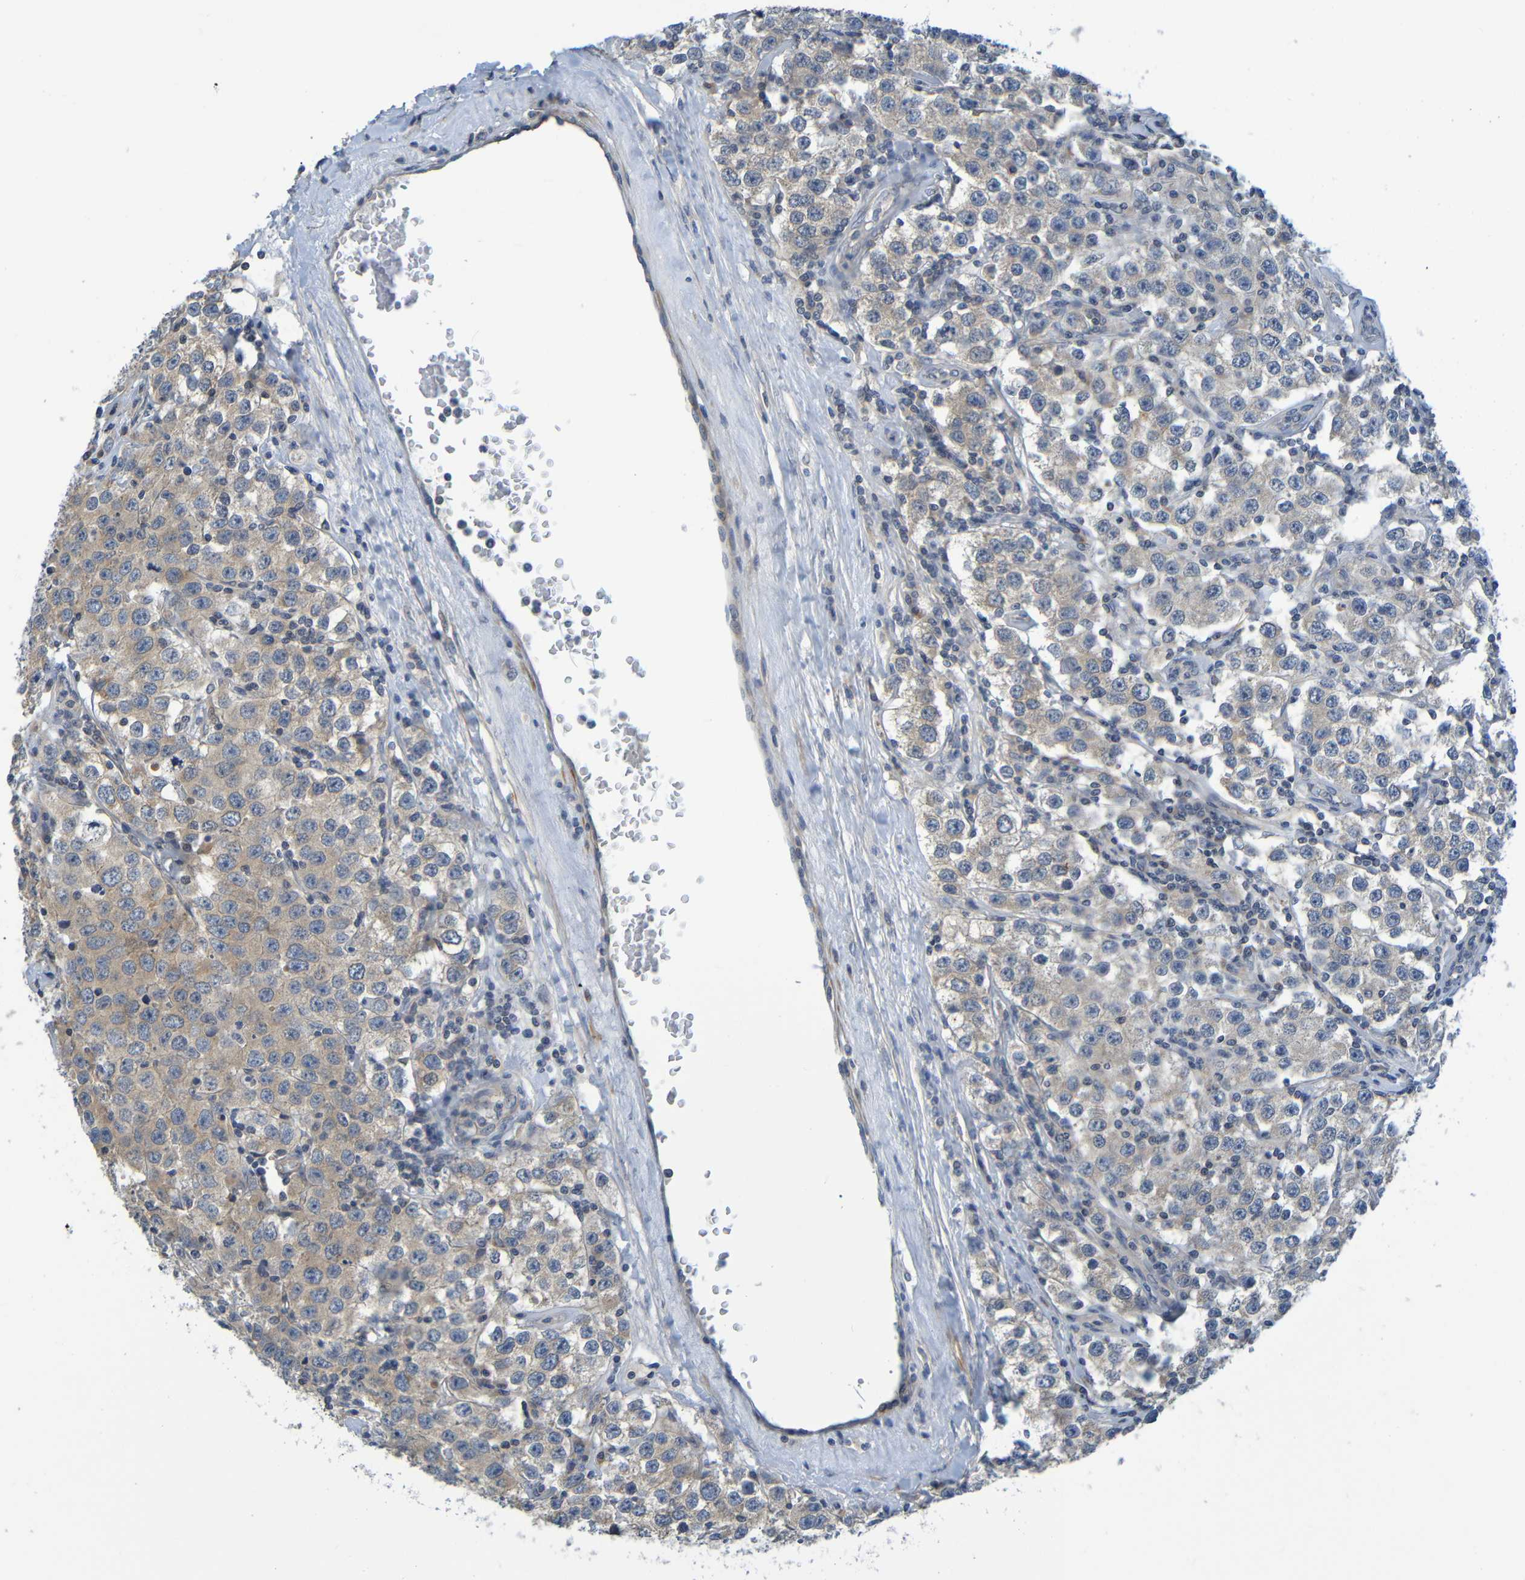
{"staining": {"intensity": "weak", "quantity": "25%-75%", "location": "cytoplasmic/membranous"}, "tissue": "testis cancer", "cell_type": "Tumor cells", "image_type": "cancer", "snomed": [{"axis": "morphology", "description": "Seminoma, NOS"}, {"axis": "topography", "description": "Testis"}], "caption": "Tumor cells reveal low levels of weak cytoplasmic/membranous staining in approximately 25%-75% of cells in human testis cancer. (Stains: DAB (3,3'-diaminobenzidine) in brown, nuclei in blue, Microscopy: brightfield microscopy at high magnification).", "gene": "CYP4F2", "patient": {"sex": "male", "age": 52}}